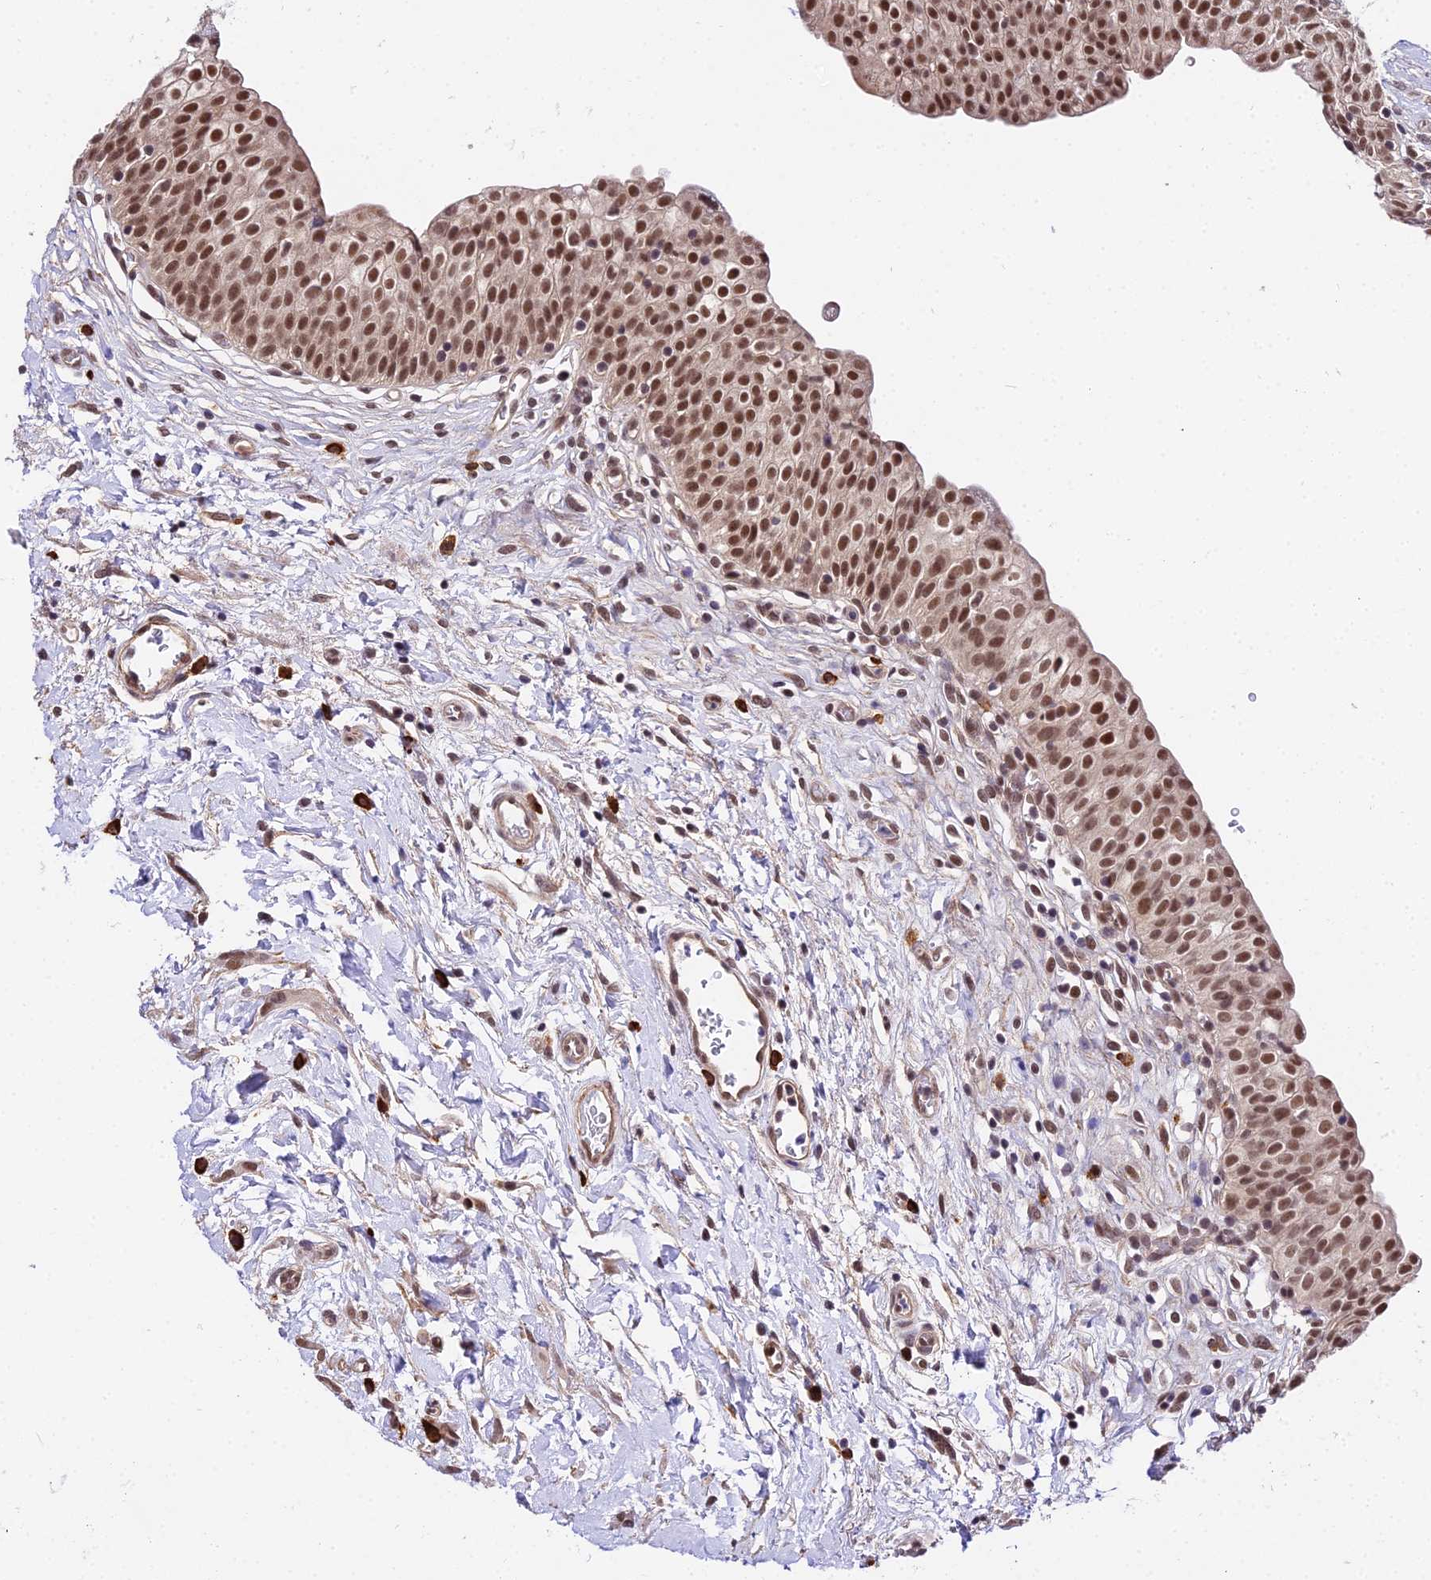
{"staining": {"intensity": "moderate", "quantity": ">75%", "location": "nuclear"}, "tissue": "urinary bladder", "cell_type": "Urothelial cells", "image_type": "normal", "snomed": [{"axis": "morphology", "description": "Normal tissue, NOS"}, {"axis": "topography", "description": "Urinary bladder"}], "caption": "Protein staining of unremarkable urinary bladder reveals moderate nuclear expression in approximately >75% of urothelial cells.", "gene": "POLR2I", "patient": {"sex": "male", "age": 55}}